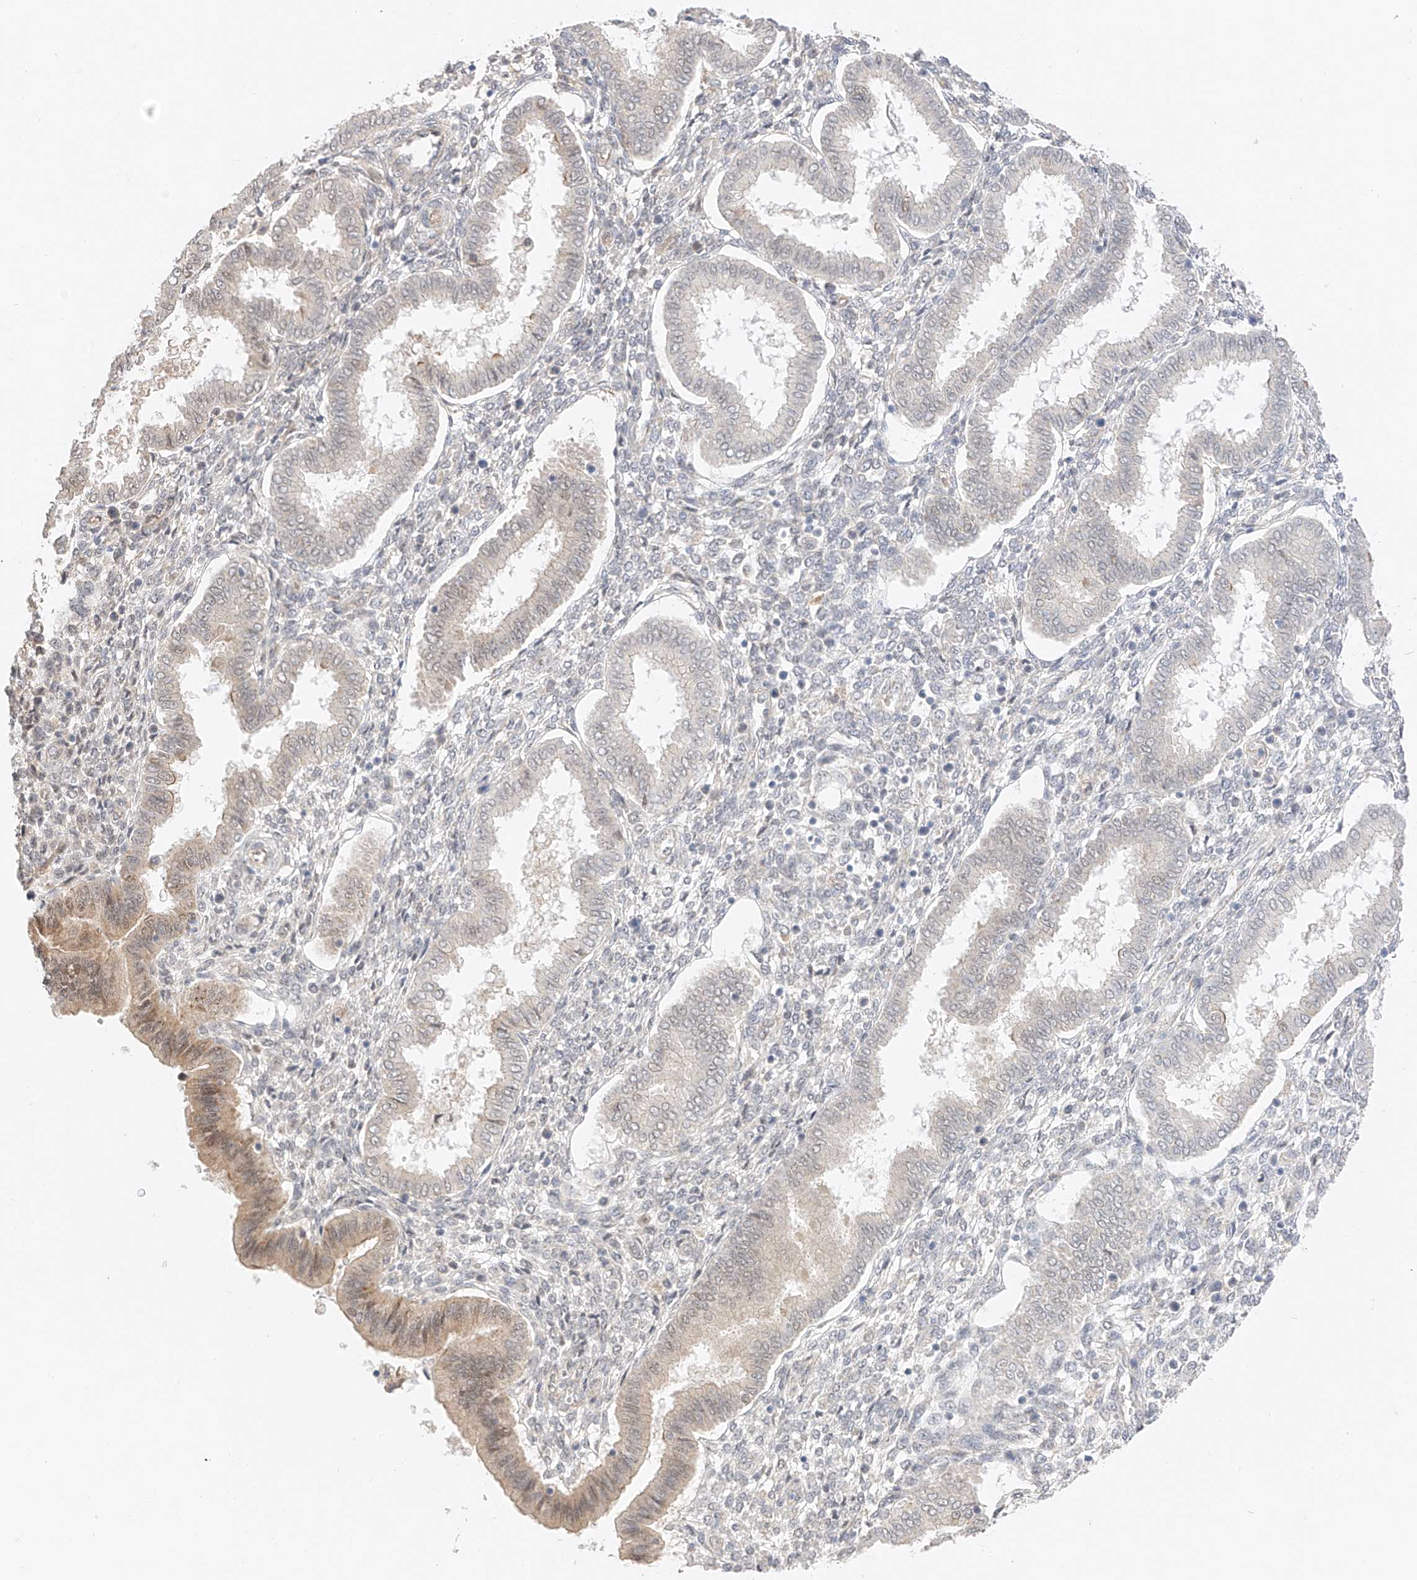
{"staining": {"intensity": "negative", "quantity": "none", "location": "none"}, "tissue": "endometrium", "cell_type": "Cells in endometrial stroma", "image_type": "normal", "snomed": [{"axis": "morphology", "description": "Normal tissue, NOS"}, {"axis": "topography", "description": "Endometrium"}], "caption": "The immunohistochemistry (IHC) histopathology image has no significant staining in cells in endometrial stroma of endometrium. (Stains: DAB immunohistochemistry with hematoxylin counter stain, Microscopy: brightfield microscopy at high magnification).", "gene": "IL22RA2", "patient": {"sex": "female", "age": 24}}